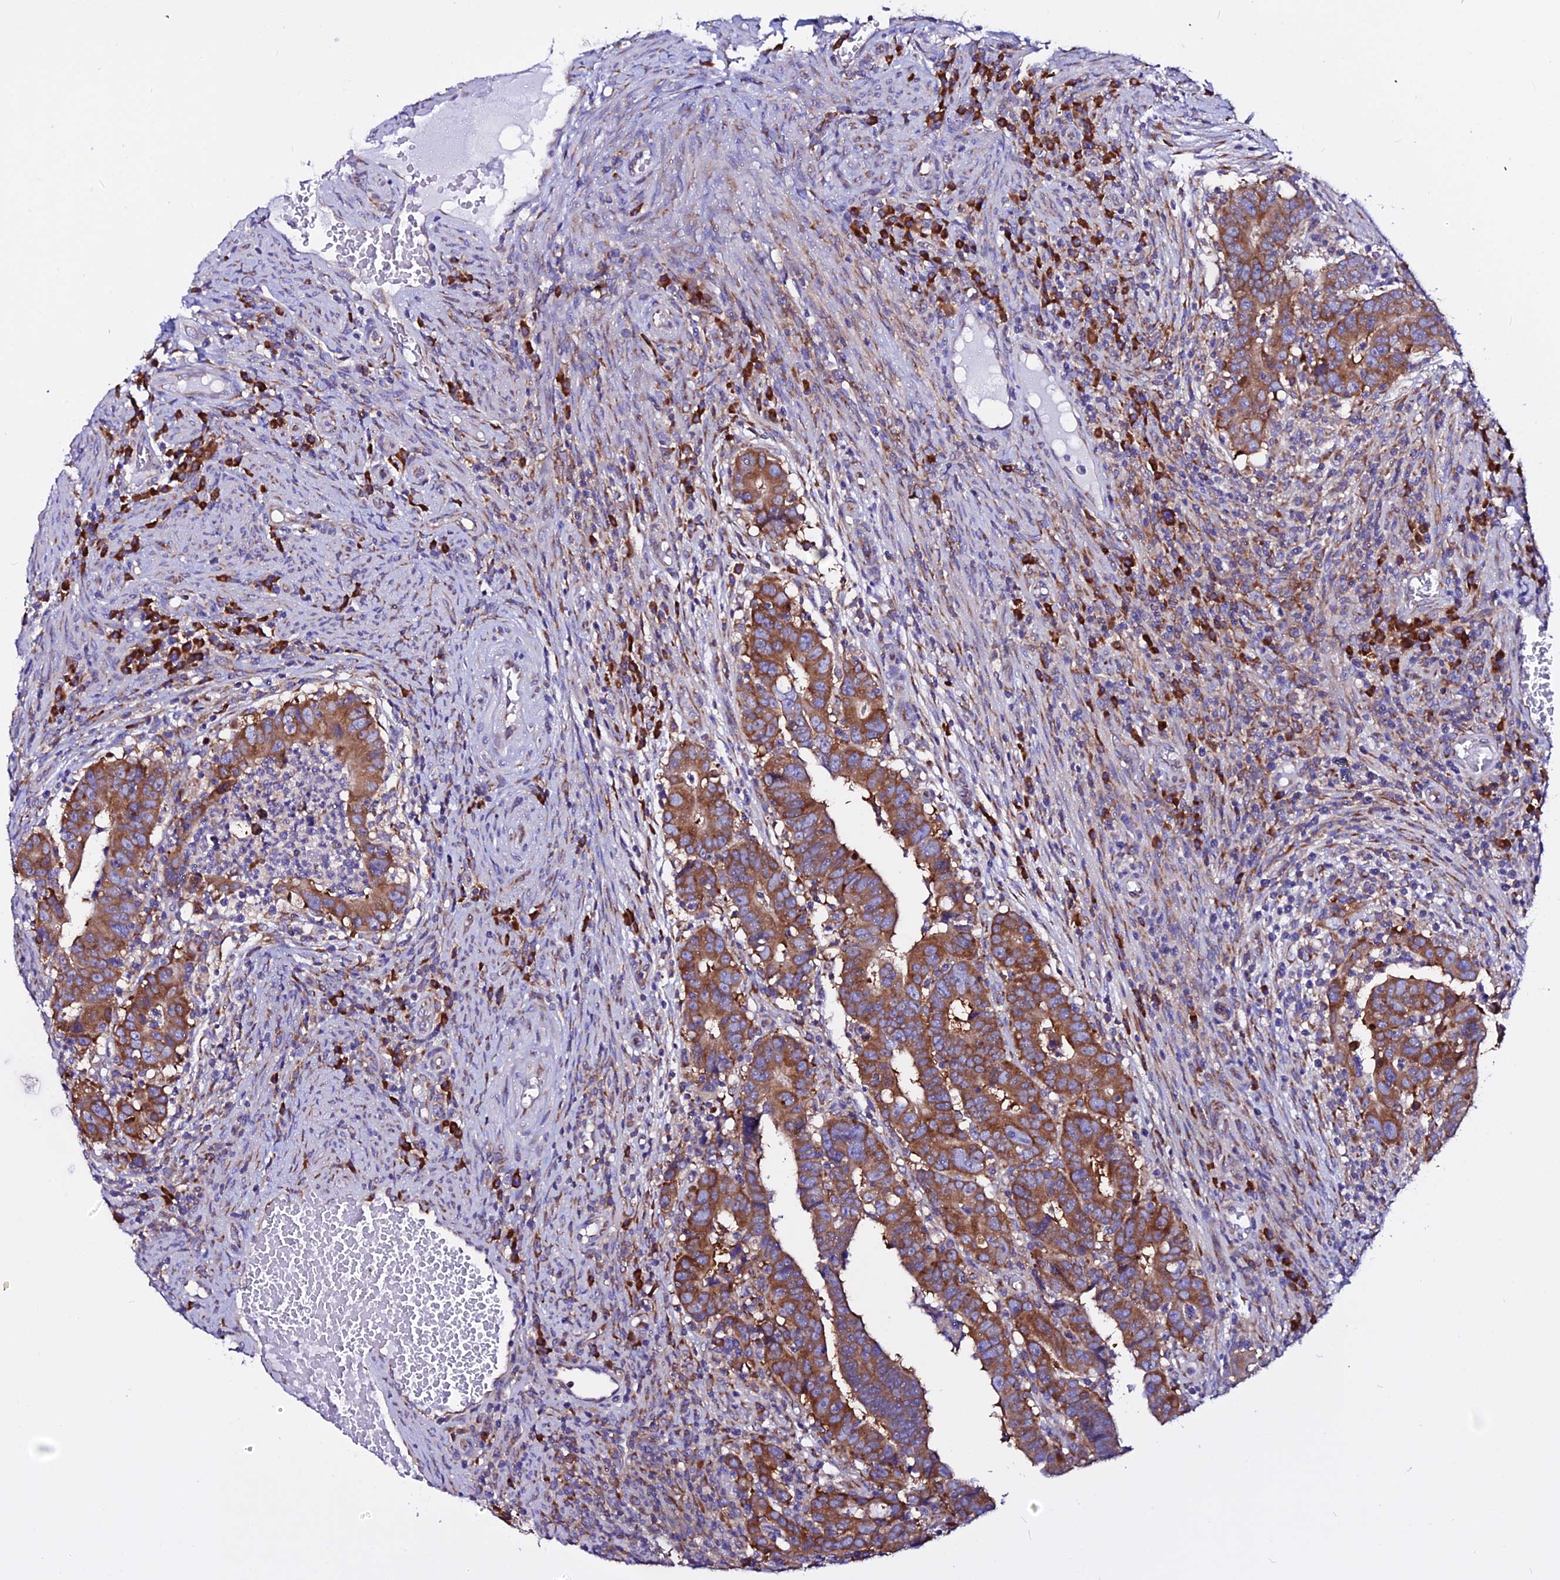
{"staining": {"intensity": "strong", "quantity": ">75%", "location": "cytoplasmic/membranous"}, "tissue": "colorectal cancer", "cell_type": "Tumor cells", "image_type": "cancer", "snomed": [{"axis": "morphology", "description": "Normal tissue, NOS"}, {"axis": "morphology", "description": "Adenocarcinoma, NOS"}, {"axis": "topography", "description": "Rectum"}], "caption": "Adenocarcinoma (colorectal) stained for a protein demonstrates strong cytoplasmic/membranous positivity in tumor cells.", "gene": "EEF1G", "patient": {"sex": "female", "age": 65}}